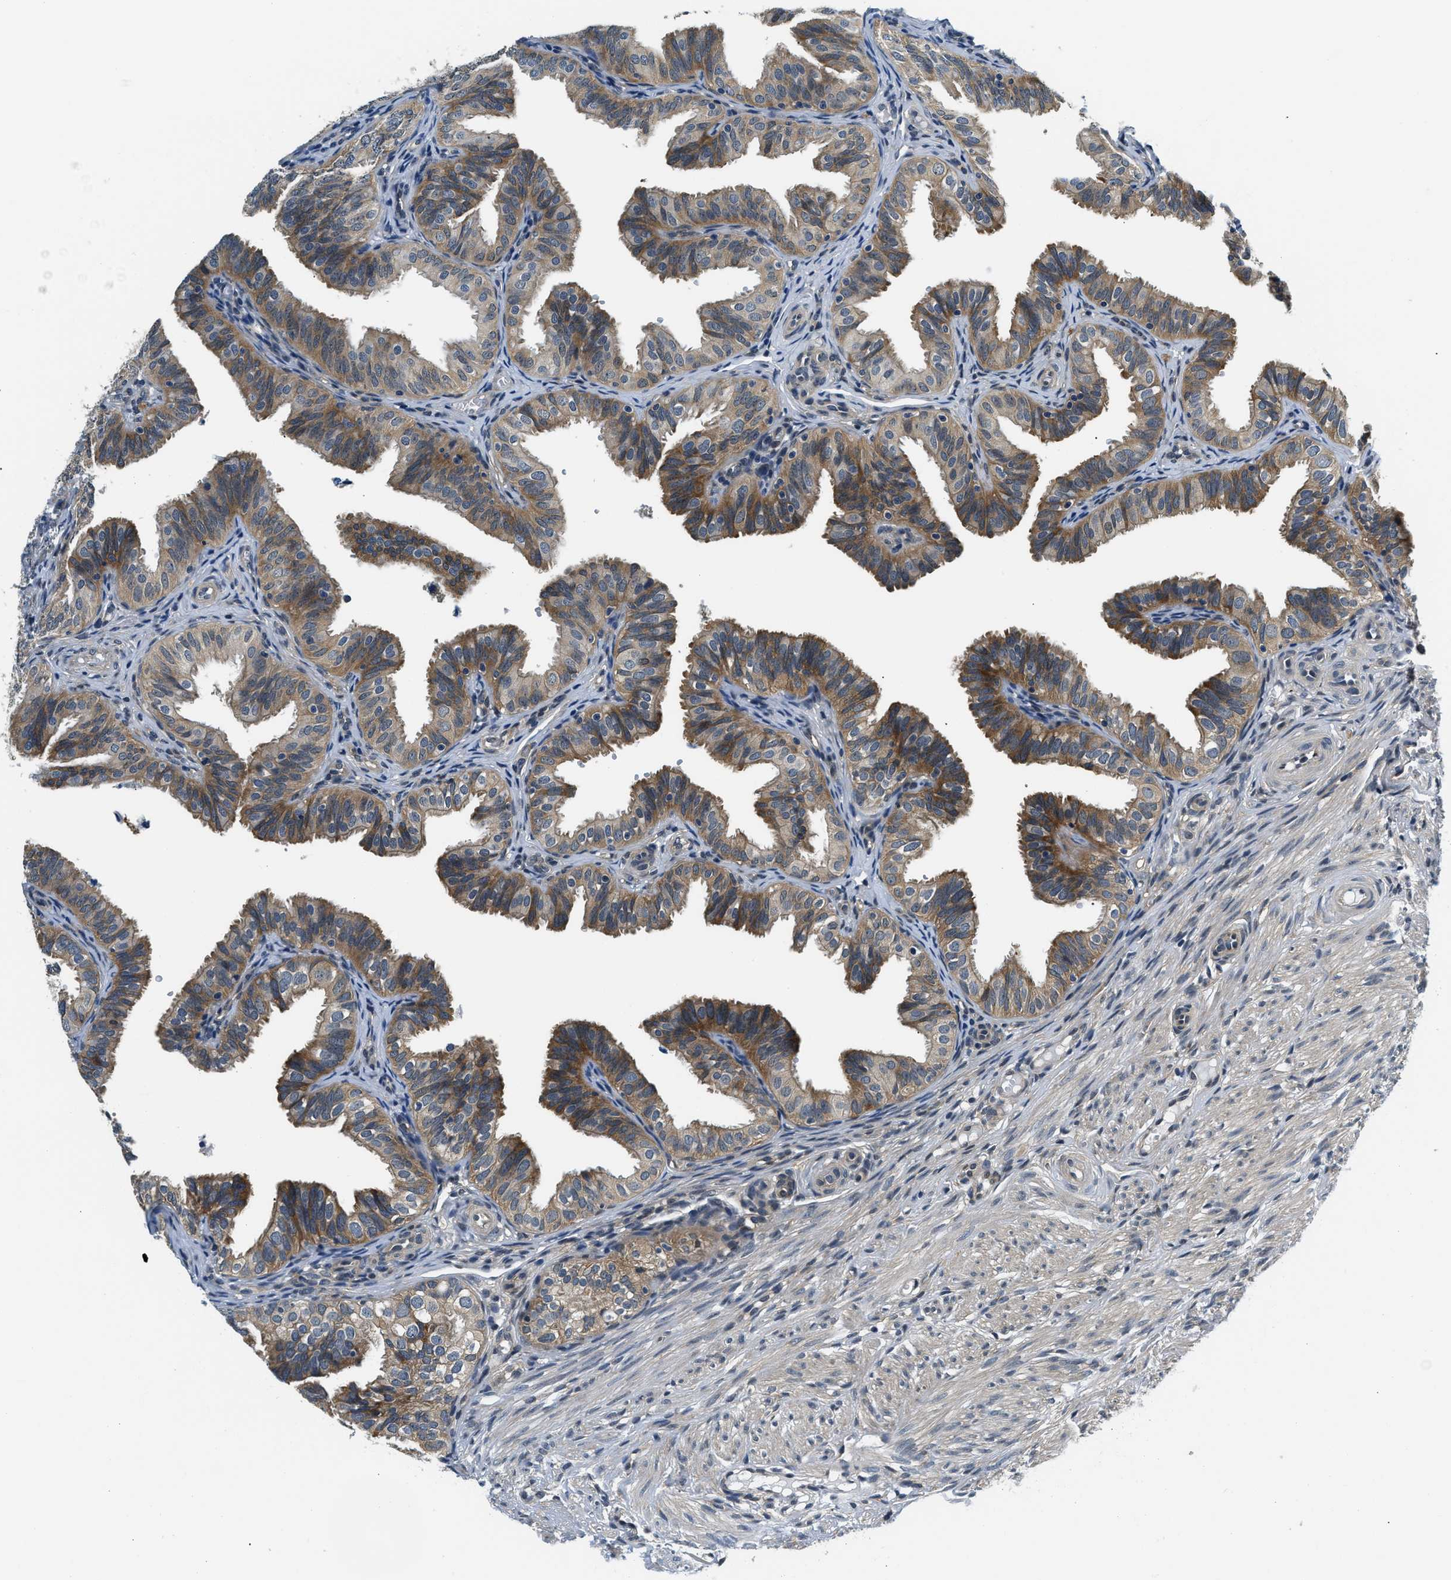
{"staining": {"intensity": "moderate", "quantity": ">75%", "location": "cytoplasmic/membranous"}, "tissue": "fallopian tube", "cell_type": "Glandular cells", "image_type": "normal", "snomed": [{"axis": "morphology", "description": "Normal tissue, NOS"}, {"axis": "topography", "description": "Fallopian tube"}], "caption": "Brown immunohistochemical staining in unremarkable human fallopian tube displays moderate cytoplasmic/membranous positivity in about >75% of glandular cells.", "gene": "SMAD4", "patient": {"sex": "female", "age": 35}}